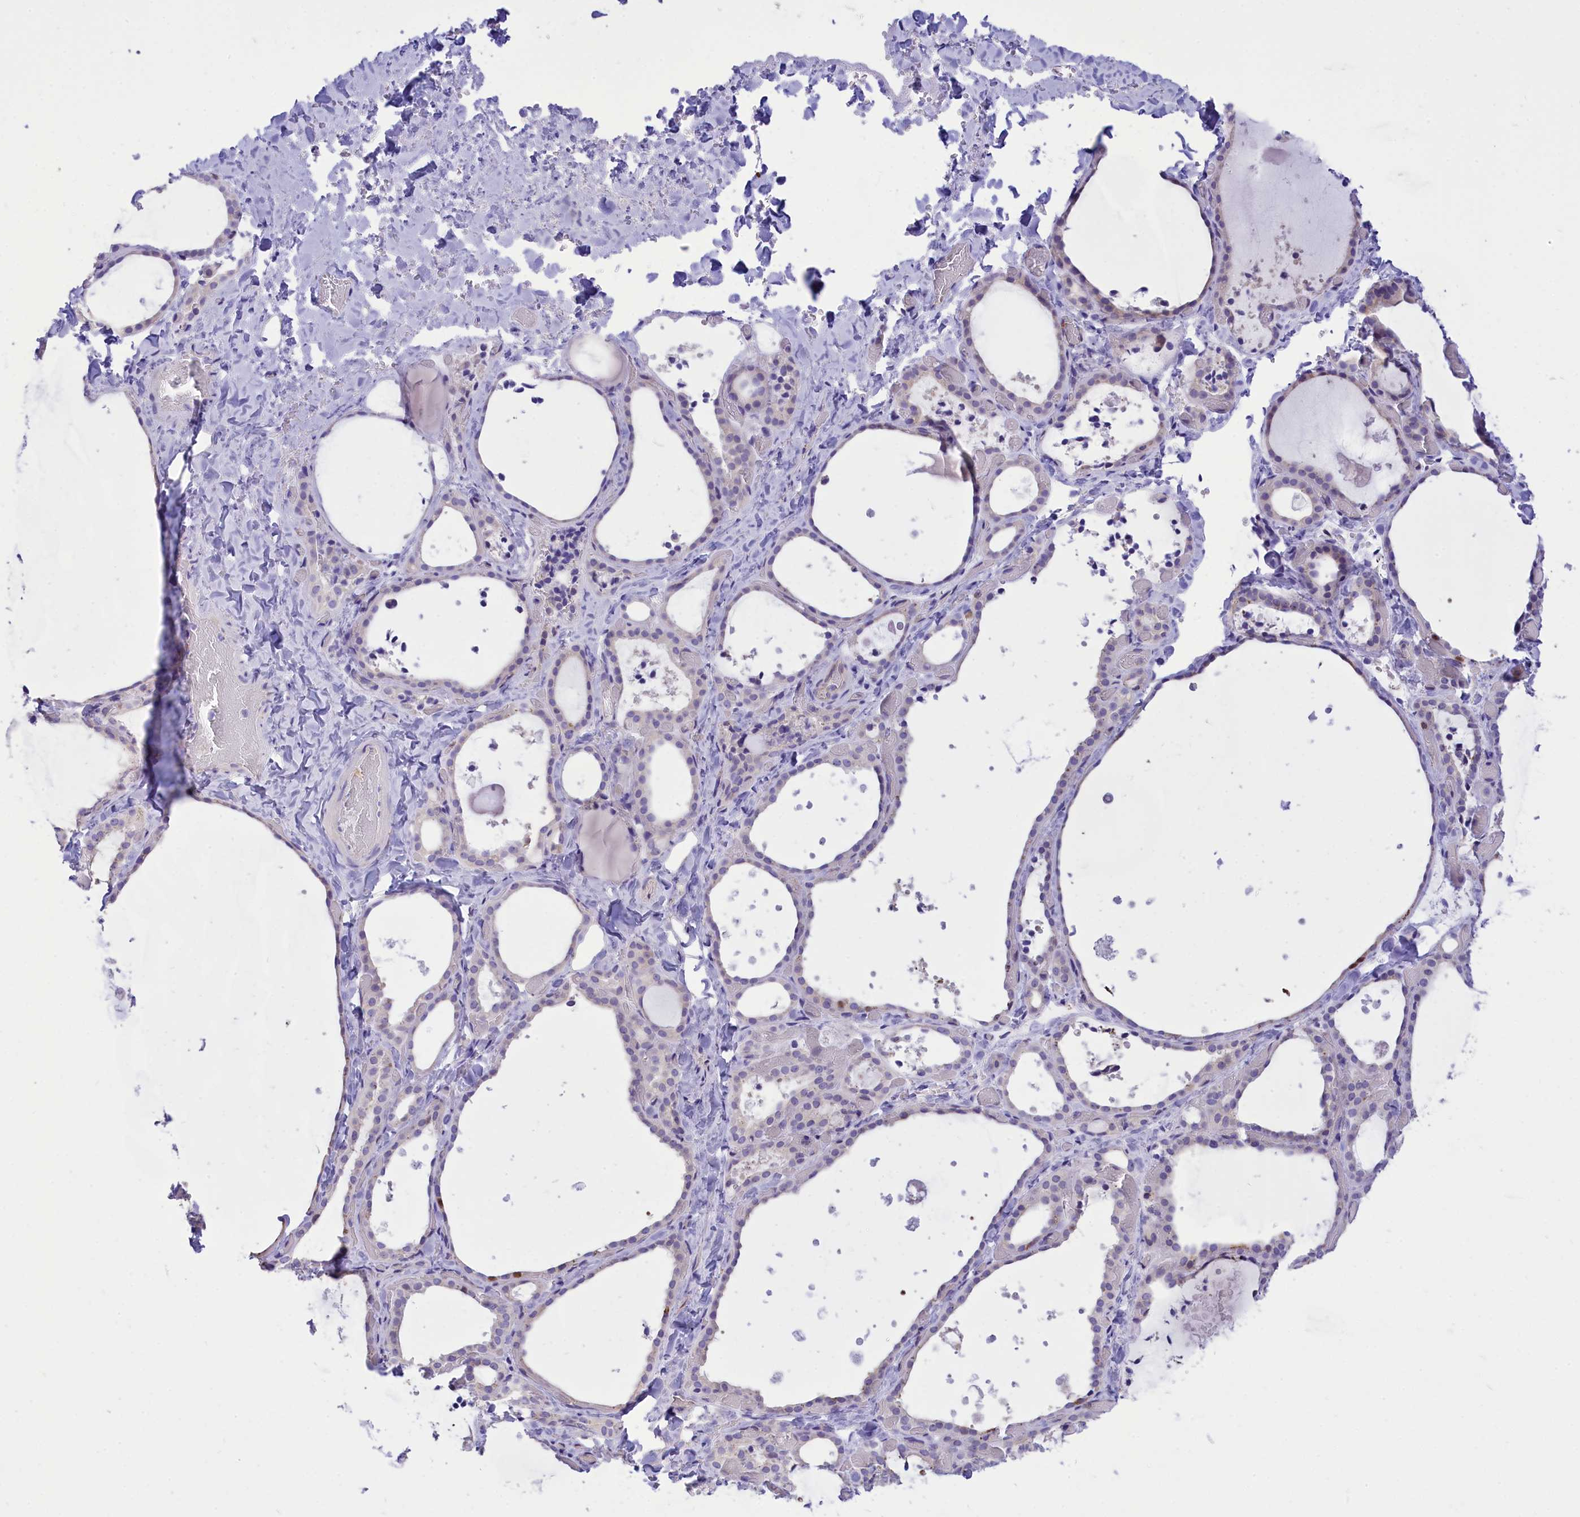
{"staining": {"intensity": "negative", "quantity": "none", "location": "none"}, "tissue": "thyroid gland", "cell_type": "Glandular cells", "image_type": "normal", "snomed": [{"axis": "morphology", "description": "Normal tissue, NOS"}, {"axis": "topography", "description": "Thyroid gland"}], "caption": "Immunohistochemistry (IHC) of unremarkable thyroid gland demonstrates no positivity in glandular cells. The staining is performed using DAB (3,3'-diaminobenzidine) brown chromogen with nuclei counter-stained in using hematoxylin.", "gene": "DCAF16", "patient": {"sex": "female", "age": 44}}